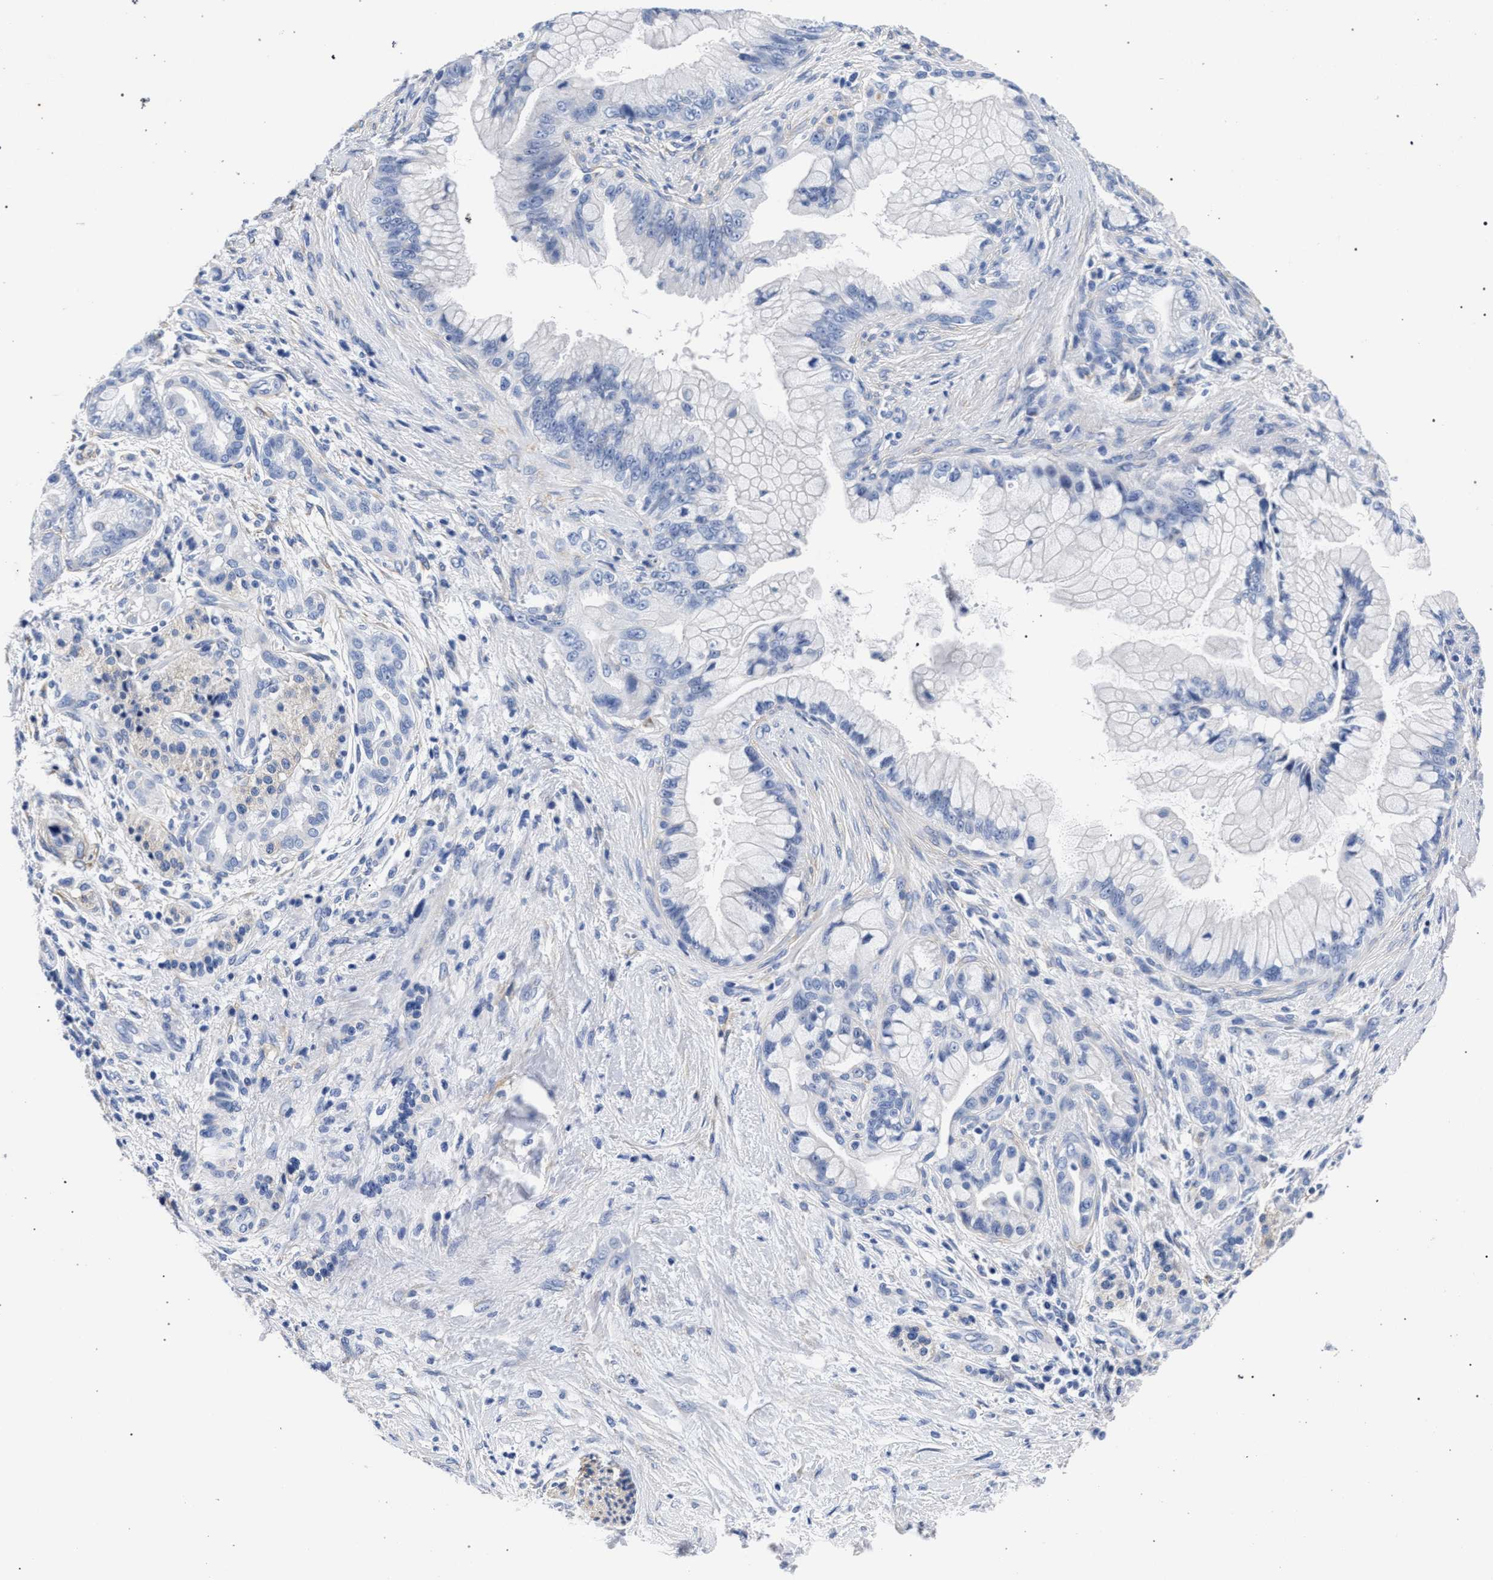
{"staining": {"intensity": "negative", "quantity": "none", "location": "none"}, "tissue": "pancreatic cancer", "cell_type": "Tumor cells", "image_type": "cancer", "snomed": [{"axis": "morphology", "description": "Adenocarcinoma, NOS"}, {"axis": "topography", "description": "Pancreas"}], "caption": "An IHC image of pancreatic cancer (adenocarcinoma) is shown. There is no staining in tumor cells of pancreatic cancer (adenocarcinoma). Brightfield microscopy of immunohistochemistry (IHC) stained with DAB (3,3'-diaminobenzidine) (brown) and hematoxylin (blue), captured at high magnification.", "gene": "AKAP4", "patient": {"sex": "male", "age": 59}}